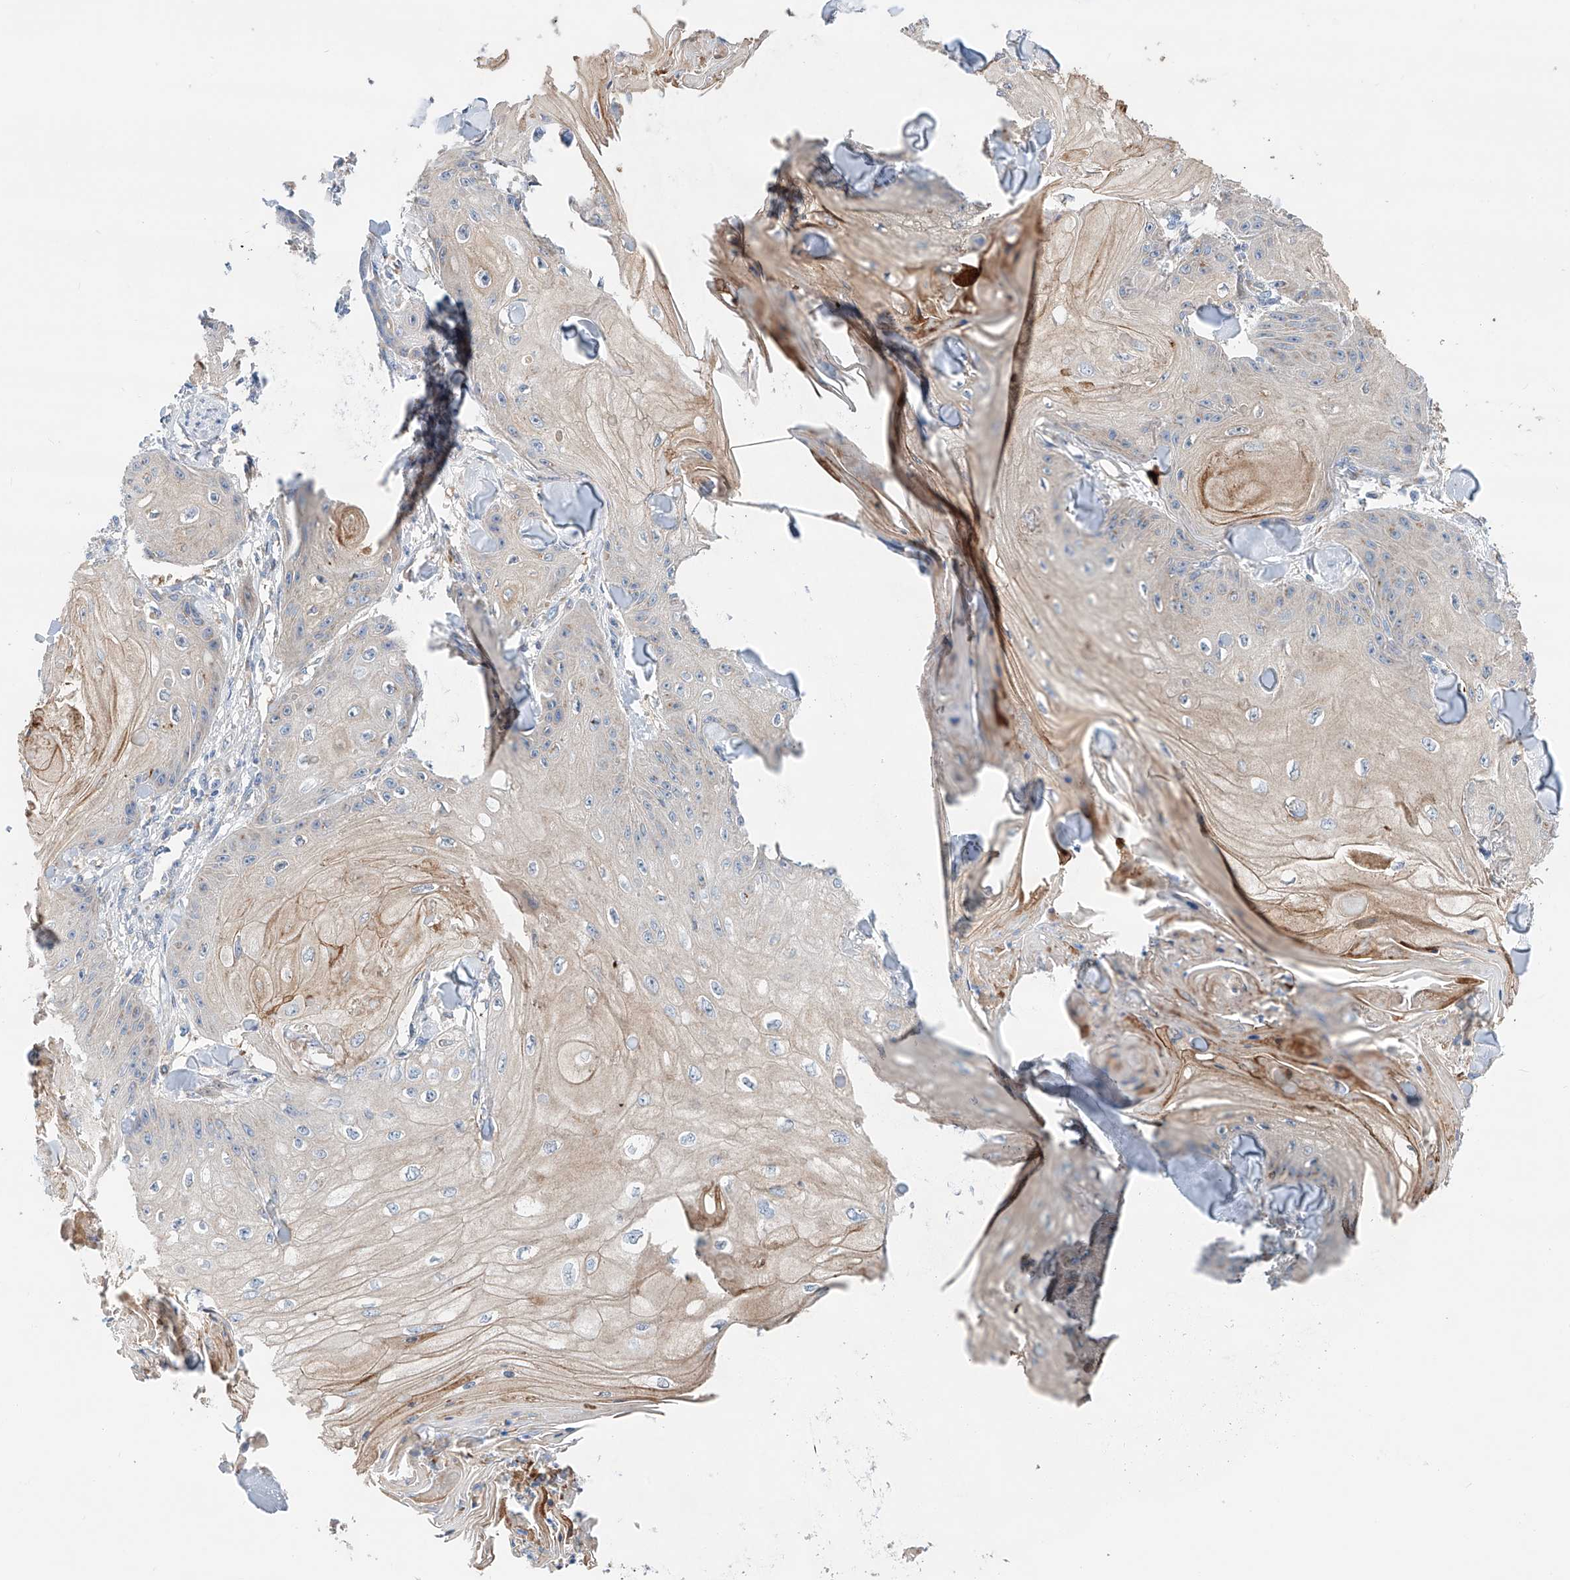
{"staining": {"intensity": "weak", "quantity": "<25%", "location": "cytoplasmic/membranous"}, "tissue": "skin cancer", "cell_type": "Tumor cells", "image_type": "cancer", "snomed": [{"axis": "morphology", "description": "Squamous cell carcinoma, NOS"}, {"axis": "topography", "description": "Skin"}], "caption": "Human skin squamous cell carcinoma stained for a protein using IHC demonstrates no expression in tumor cells.", "gene": "SLC22A7", "patient": {"sex": "male", "age": 74}}